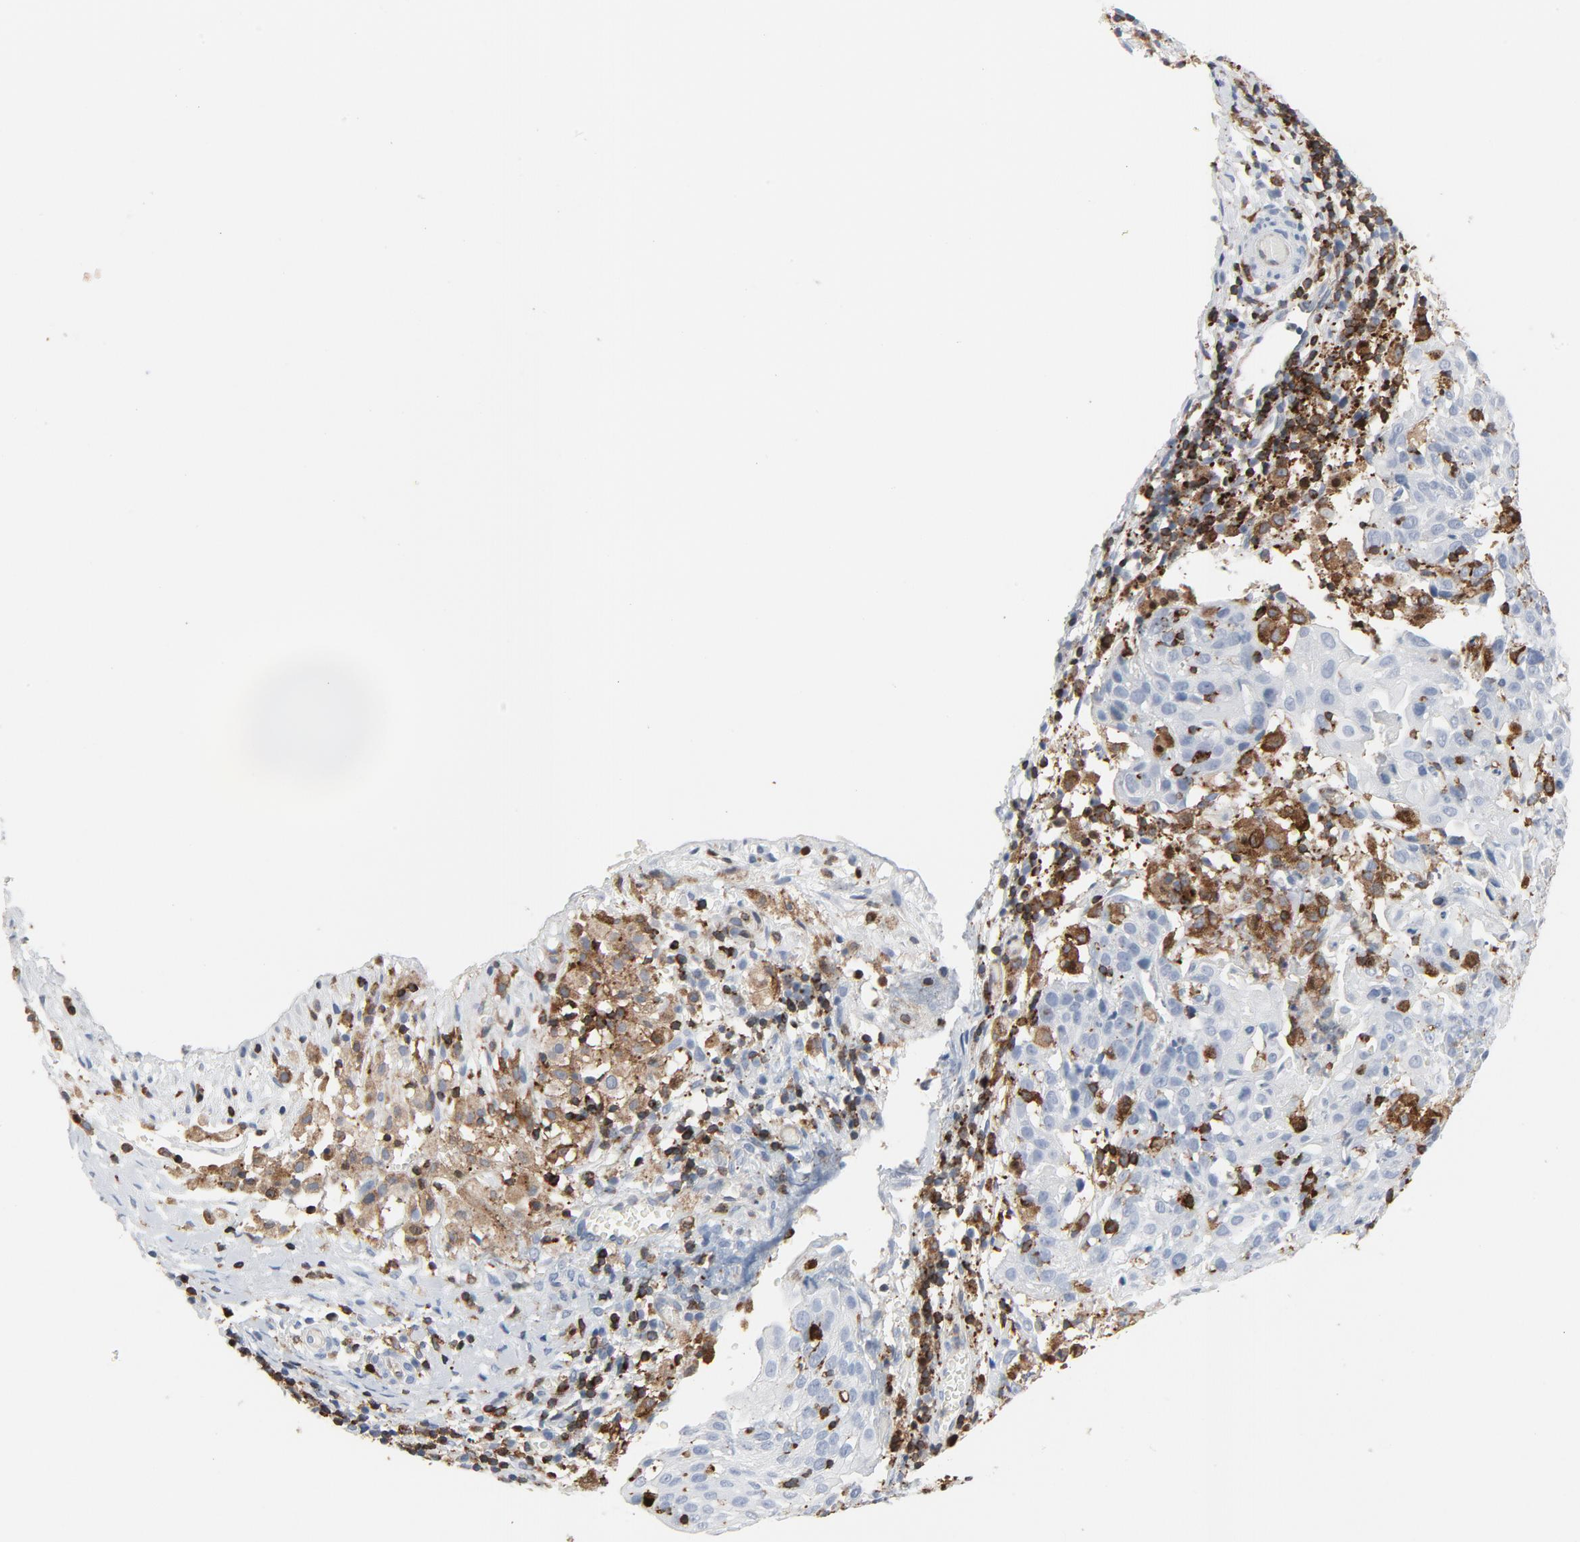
{"staining": {"intensity": "negative", "quantity": "none", "location": "none"}, "tissue": "cervical cancer", "cell_type": "Tumor cells", "image_type": "cancer", "snomed": [{"axis": "morphology", "description": "Normal tissue, NOS"}, {"axis": "morphology", "description": "Squamous cell carcinoma, NOS"}, {"axis": "topography", "description": "Cervix"}], "caption": "IHC histopathology image of squamous cell carcinoma (cervical) stained for a protein (brown), which displays no positivity in tumor cells.", "gene": "LCP2", "patient": {"sex": "female", "age": 67}}